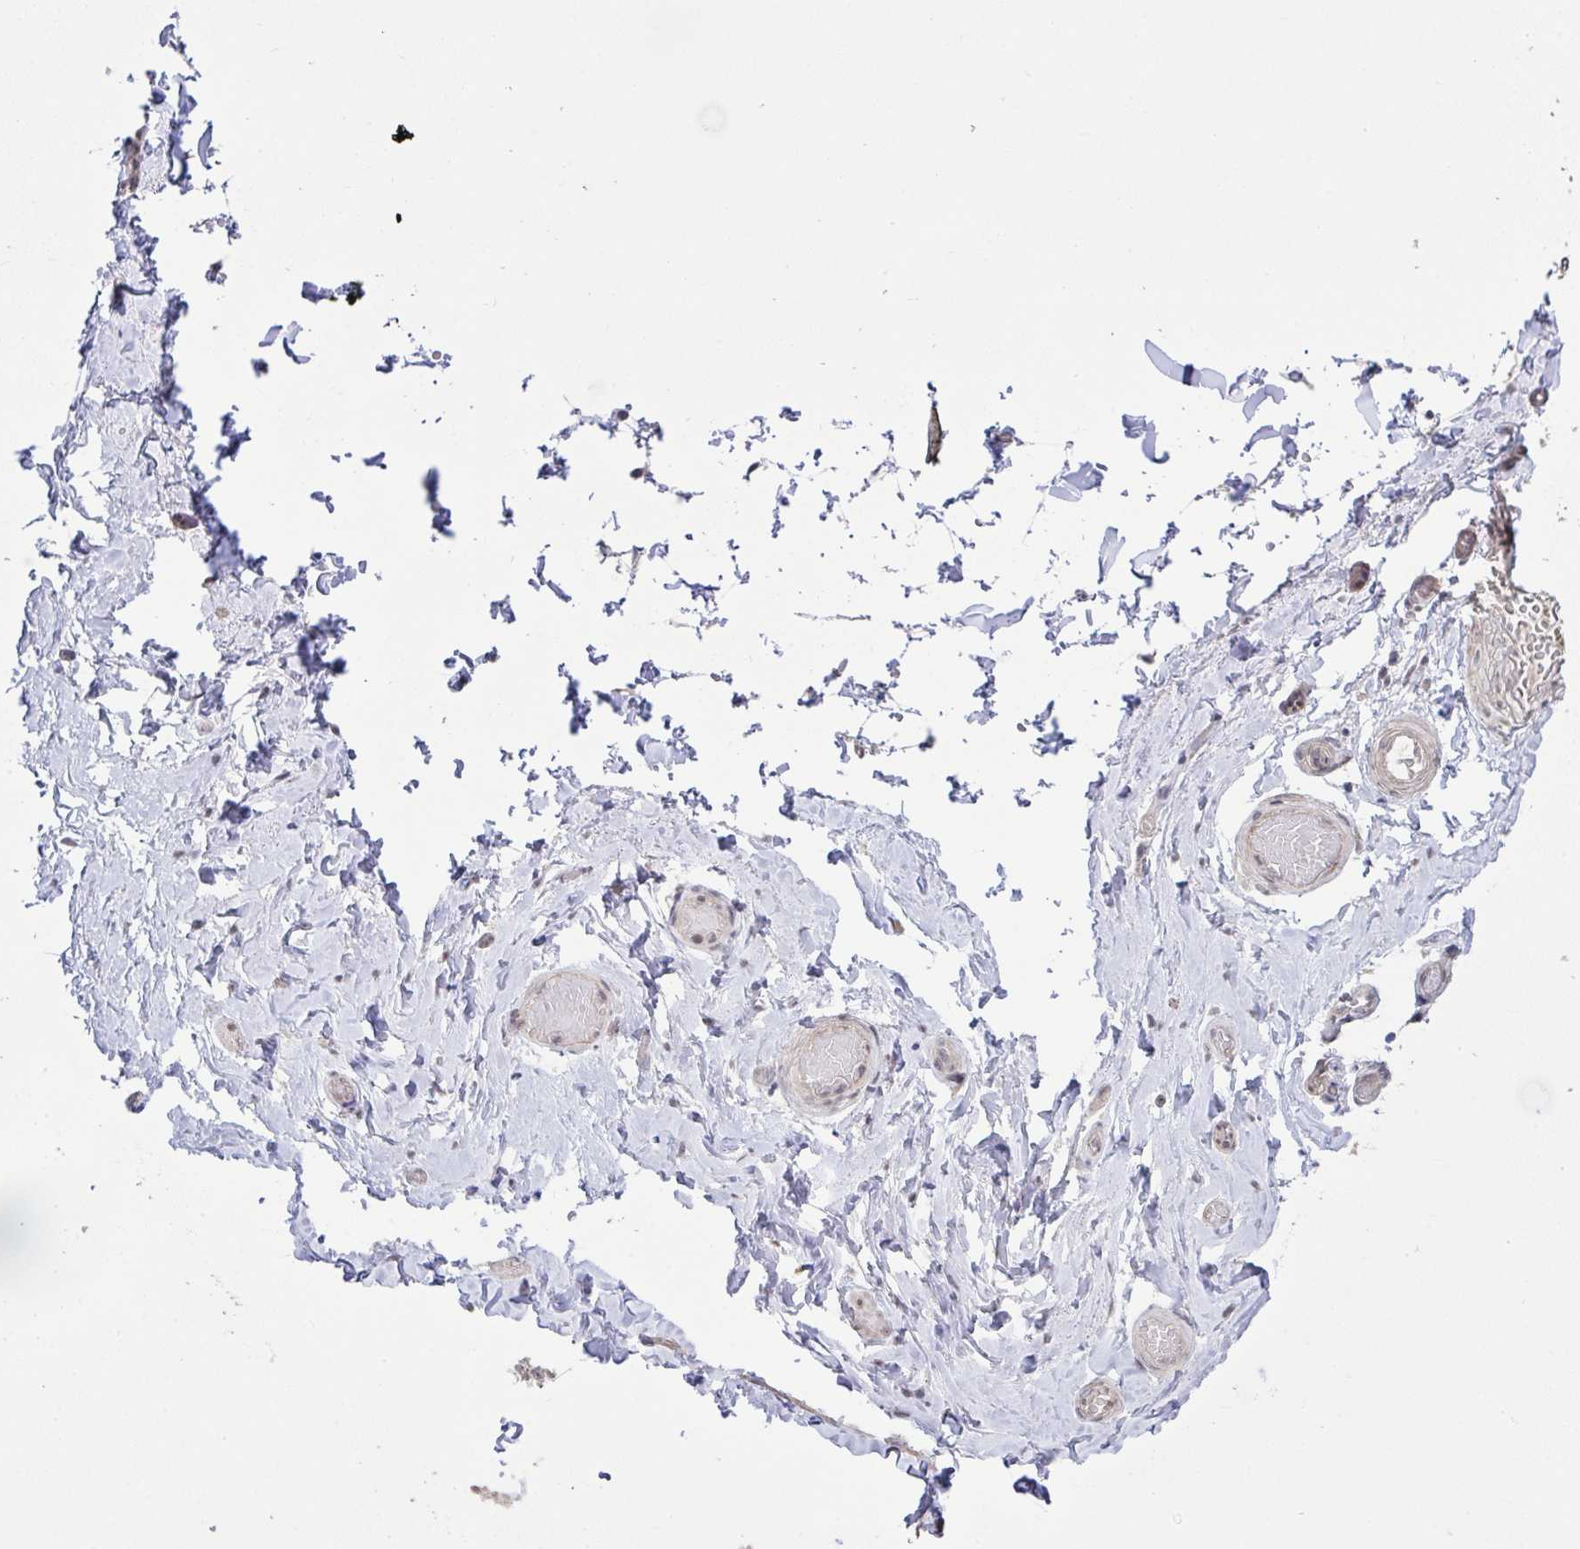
{"staining": {"intensity": "negative", "quantity": "none", "location": "none"}, "tissue": "adipose tissue", "cell_type": "Adipocytes", "image_type": "normal", "snomed": [{"axis": "morphology", "description": "Normal tissue, NOS"}, {"axis": "topography", "description": "Epididymis, spermatic cord, NOS"}, {"axis": "topography", "description": "Epididymis"}, {"axis": "topography", "description": "Peripheral nerve tissue"}], "caption": "IHC micrograph of benign human adipose tissue stained for a protein (brown), which displays no expression in adipocytes. (IHC, brightfield microscopy, high magnification).", "gene": "PPM1H", "patient": {"sex": "male", "age": 29}}